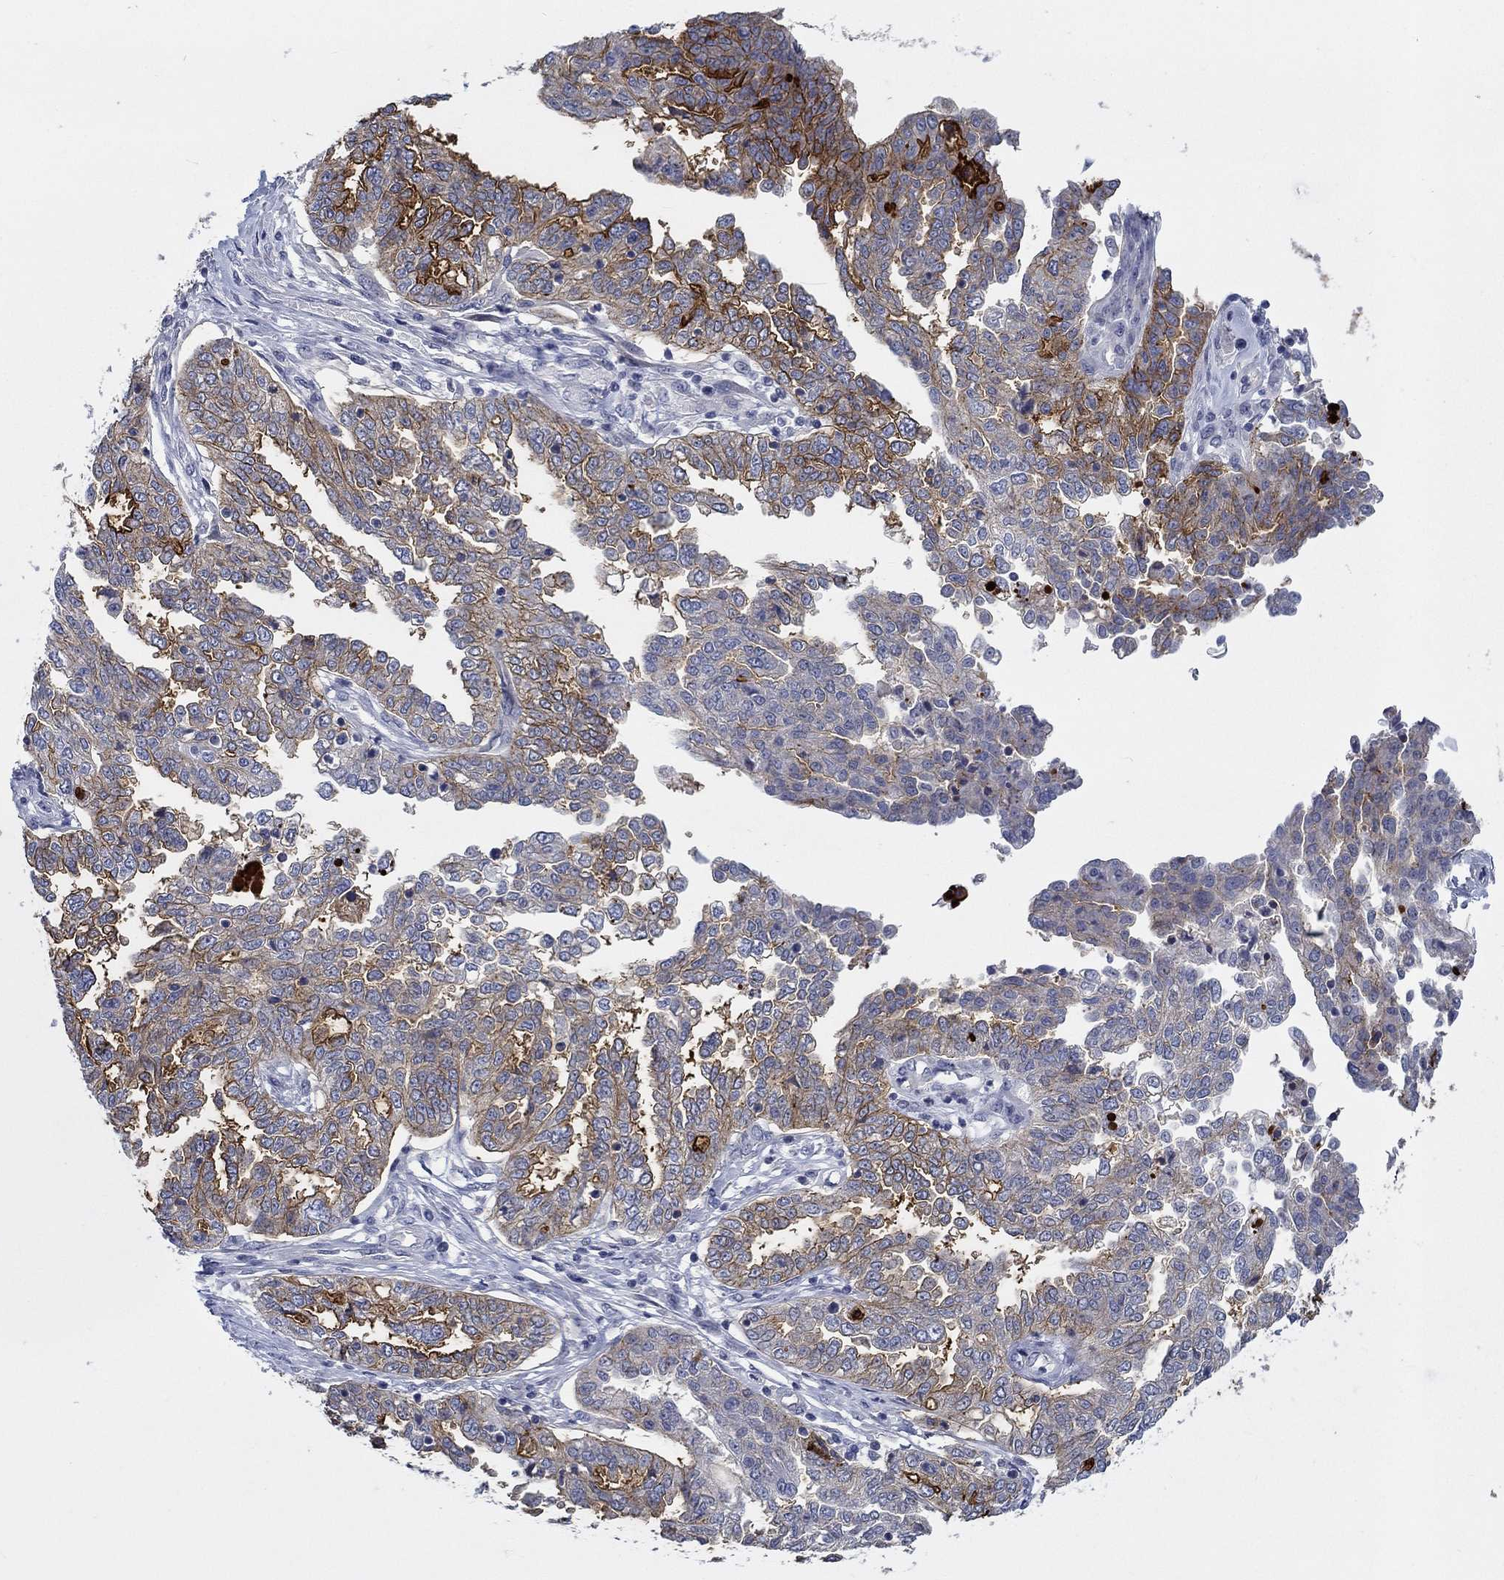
{"staining": {"intensity": "strong", "quantity": "25%-75%", "location": "cytoplasmic/membranous"}, "tissue": "ovarian cancer", "cell_type": "Tumor cells", "image_type": "cancer", "snomed": [{"axis": "morphology", "description": "Cystadenocarcinoma, serous, NOS"}, {"axis": "topography", "description": "Ovary"}], "caption": "Serous cystadenocarcinoma (ovarian) stained with immunohistochemistry (IHC) shows strong cytoplasmic/membranous staining in approximately 25%-75% of tumor cells.", "gene": "SMIM18", "patient": {"sex": "female", "age": 67}}